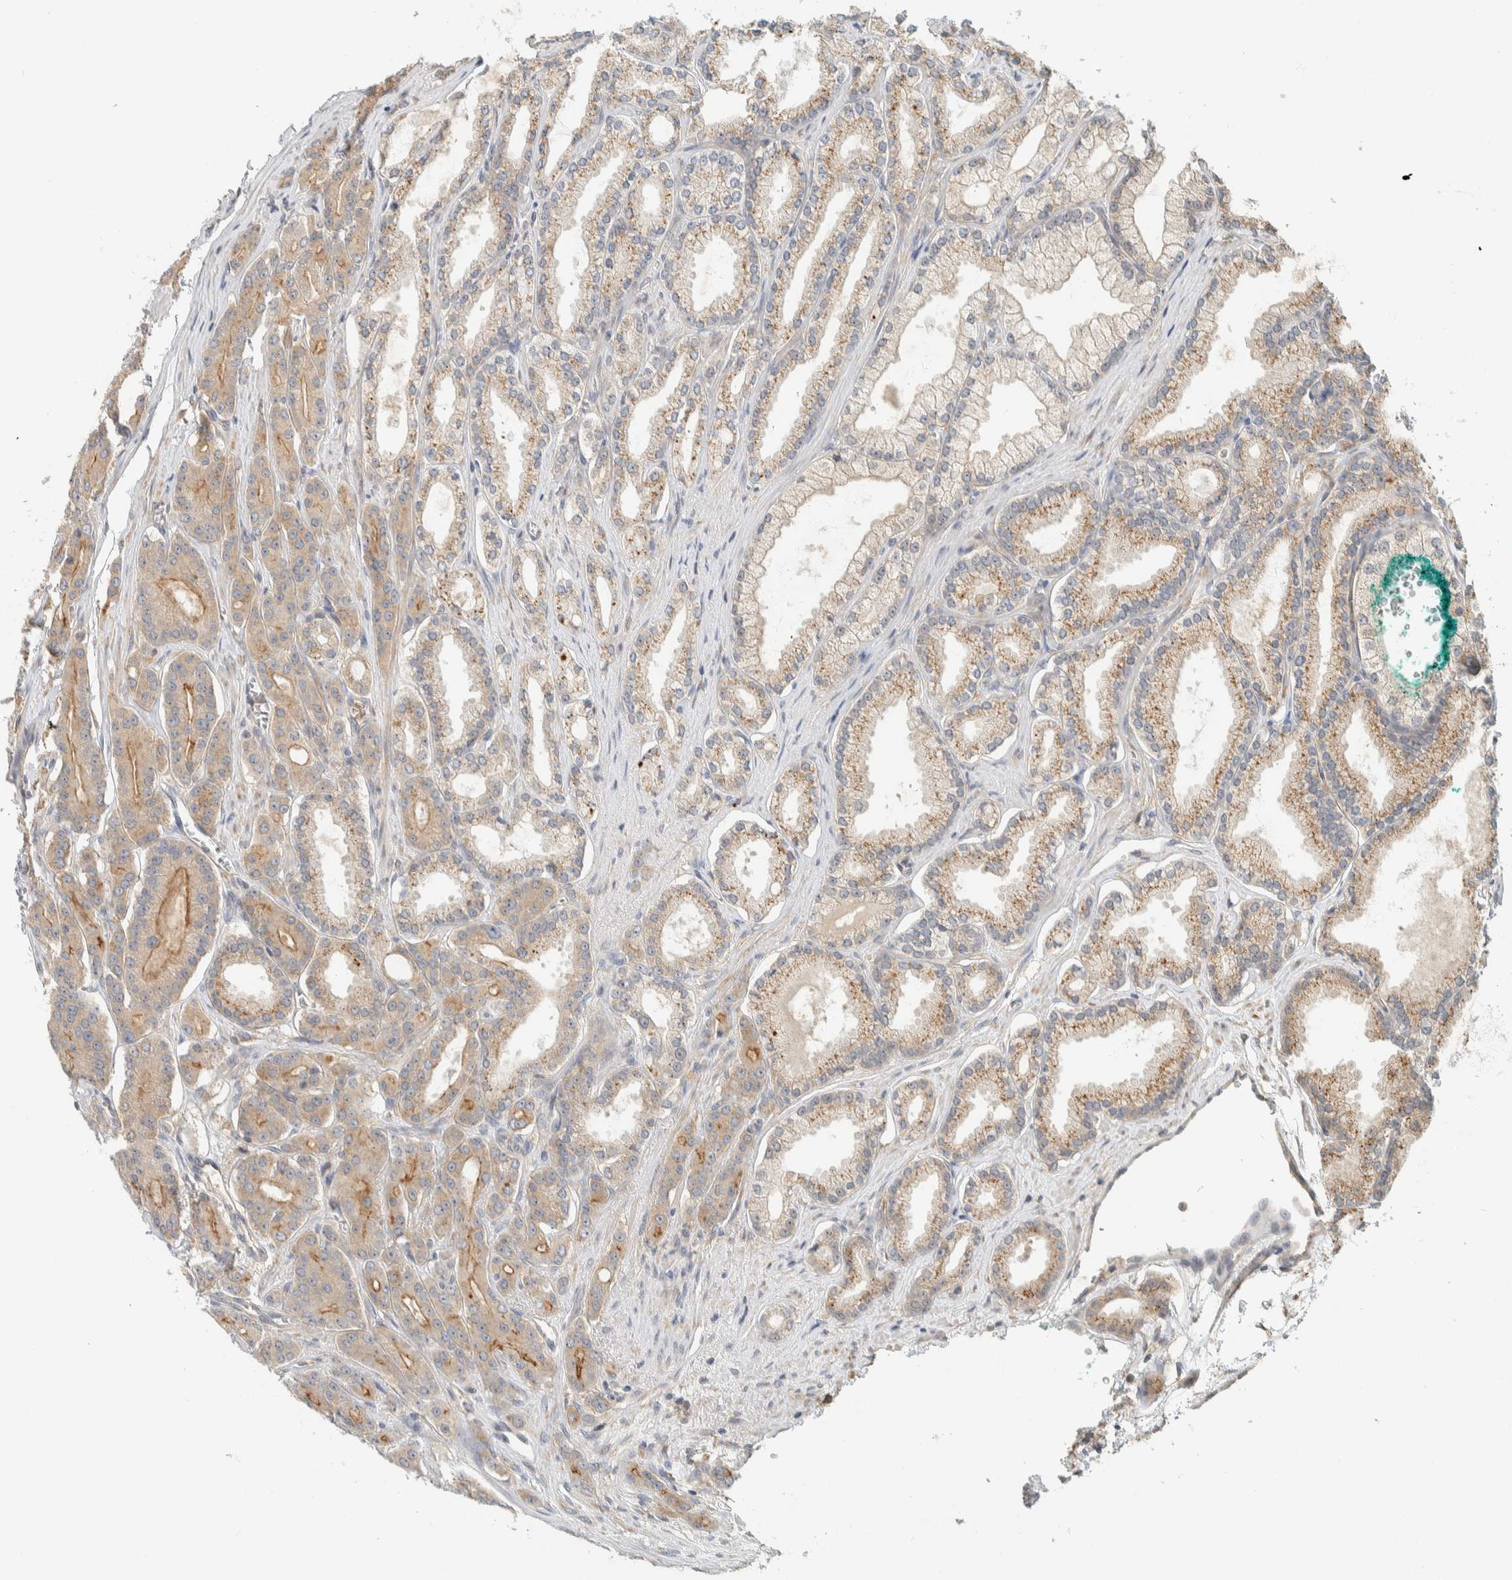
{"staining": {"intensity": "moderate", "quantity": ">75%", "location": "cytoplasmic/membranous"}, "tissue": "prostate cancer", "cell_type": "Tumor cells", "image_type": "cancer", "snomed": [{"axis": "morphology", "description": "Adenocarcinoma, High grade"}, {"axis": "topography", "description": "Prostate"}], "caption": "A brown stain labels moderate cytoplasmic/membranous staining of a protein in human prostate cancer tumor cells.", "gene": "RAB11FIP1", "patient": {"sex": "male", "age": 71}}